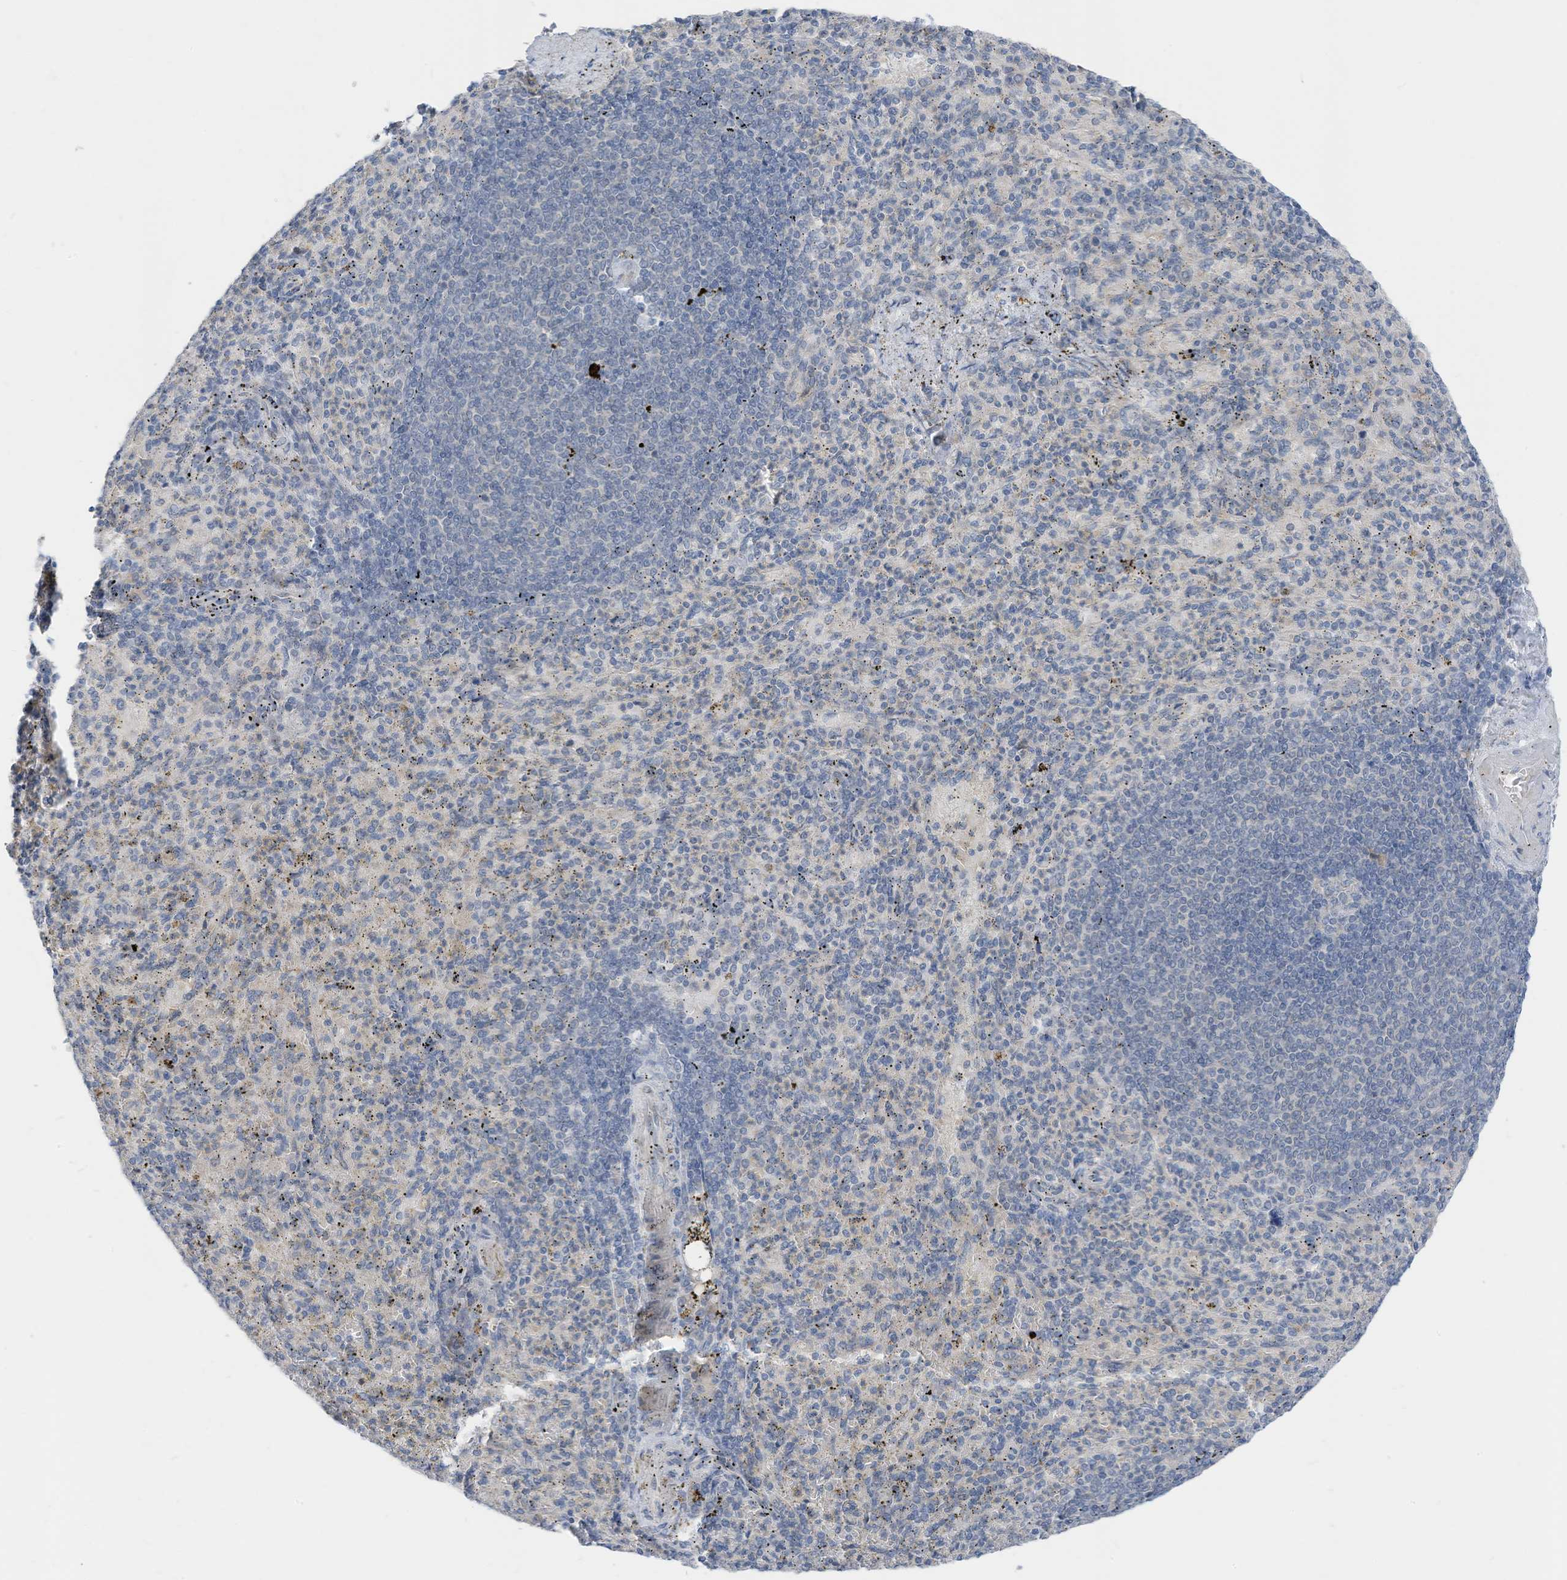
{"staining": {"intensity": "negative", "quantity": "none", "location": "none"}, "tissue": "spleen", "cell_type": "Cells in red pulp", "image_type": "normal", "snomed": [{"axis": "morphology", "description": "Normal tissue, NOS"}, {"axis": "topography", "description": "Spleen"}], "caption": "This is an IHC image of benign human spleen. There is no positivity in cells in red pulp.", "gene": "LDAH", "patient": {"sex": "female", "age": 74}}